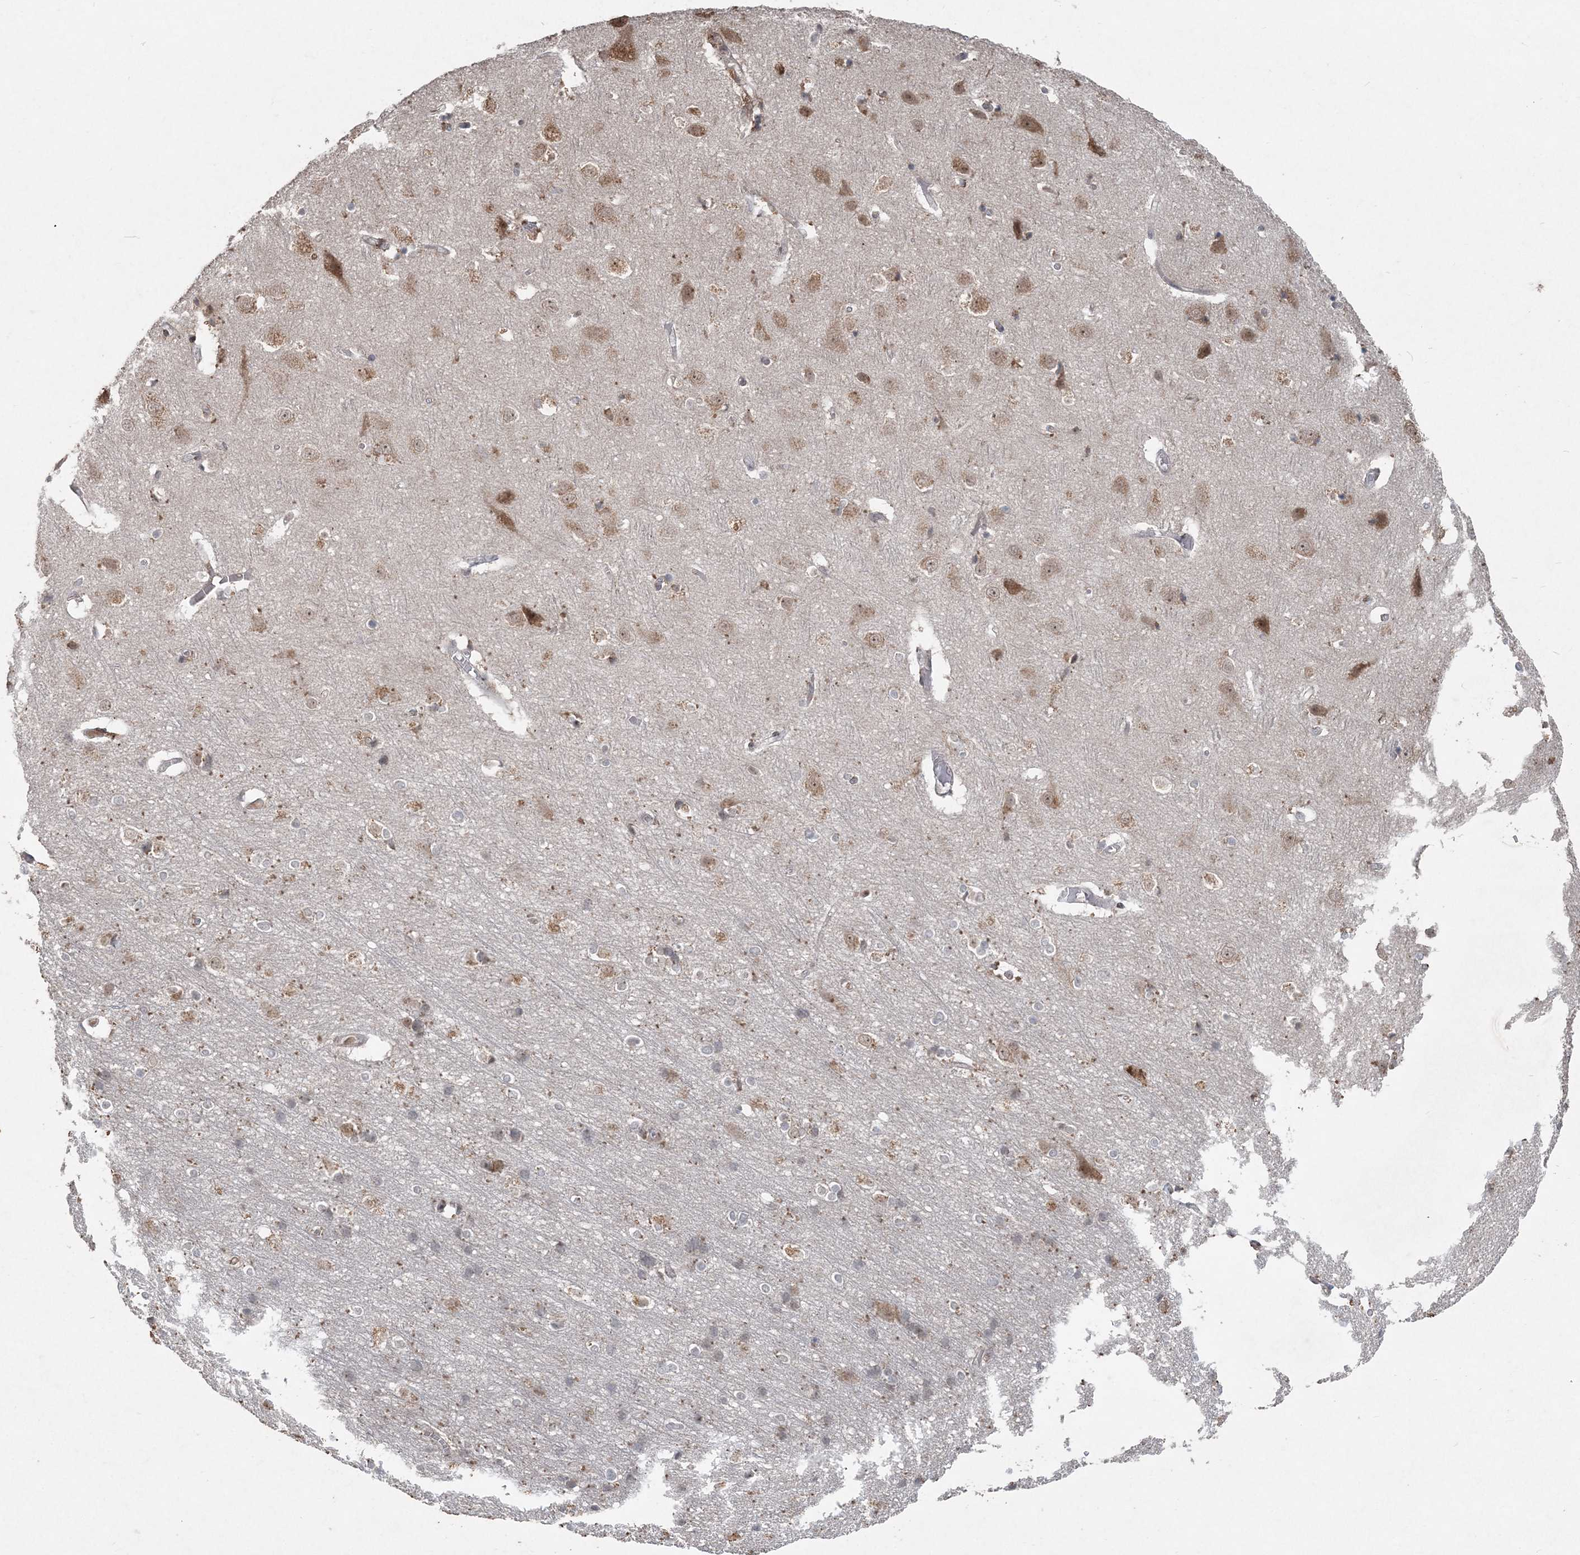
{"staining": {"intensity": "moderate", "quantity": "25%-75%", "location": "cytoplasmic/membranous"}, "tissue": "cerebral cortex", "cell_type": "Endothelial cells", "image_type": "normal", "snomed": [{"axis": "morphology", "description": "Normal tissue, NOS"}, {"axis": "topography", "description": "Cerebral cortex"}], "caption": "Immunohistochemical staining of benign human cerebral cortex displays moderate cytoplasmic/membranous protein expression in approximately 25%-75% of endothelial cells.", "gene": "SLU7", "patient": {"sex": "male", "age": 54}}